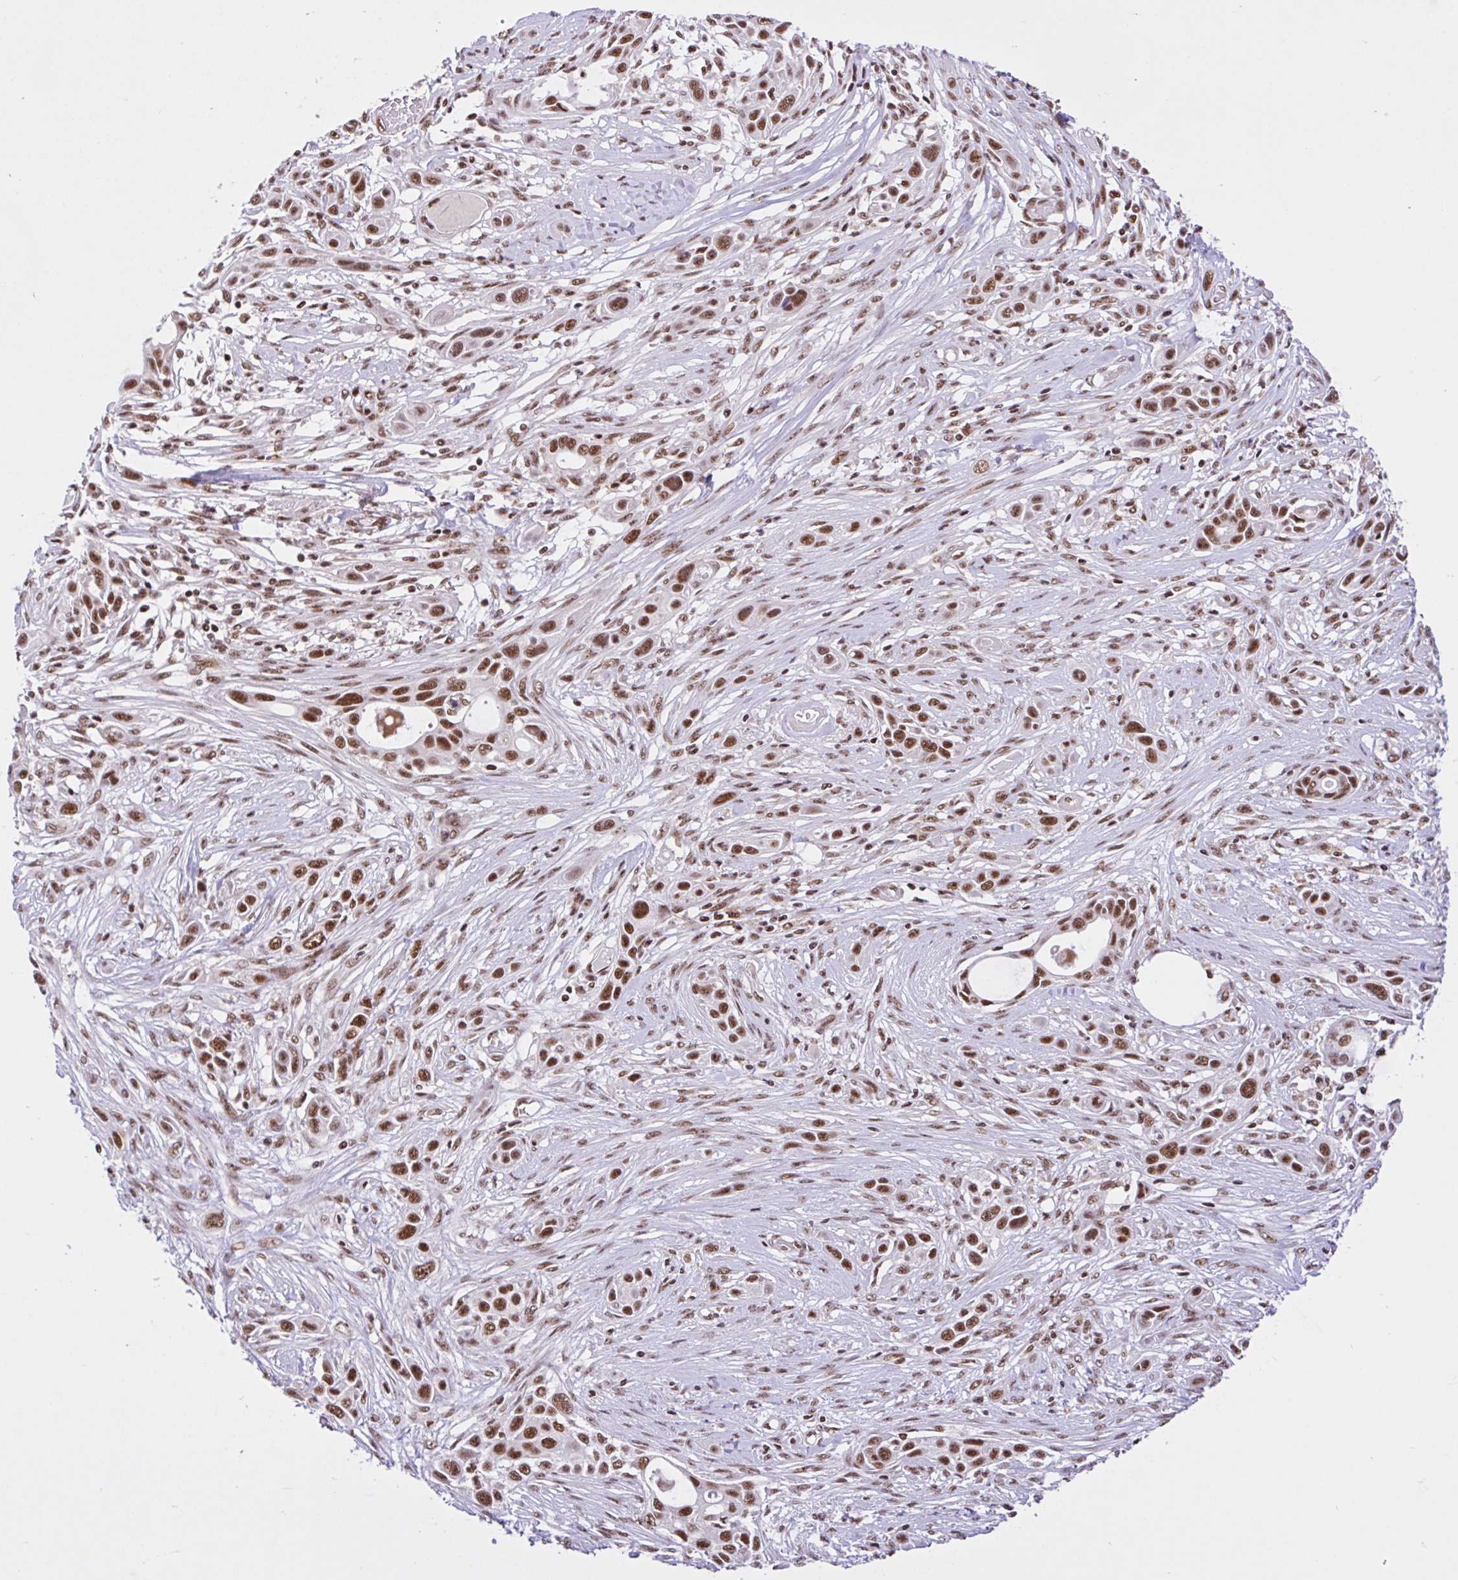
{"staining": {"intensity": "moderate", "quantity": ">75%", "location": "nuclear"}, "tissue": "skin cancer", "cell_type": "Tumor cells", "image_type": "cancer", "snomed": [{"axis": "morphology", "description": "Squamous cell carcinoma, NOS"}, {"axis": "topography", "description": "Skin"}], "caption": "Immunohistochemical staining of human skin cancer (squamous cell carcinoma) shows medium levels of moderate nuclear protein positivity in approximately >75% of tumor cells.", "gene": "CCDC12", "patient": {"sex": "female", "age": 69}}